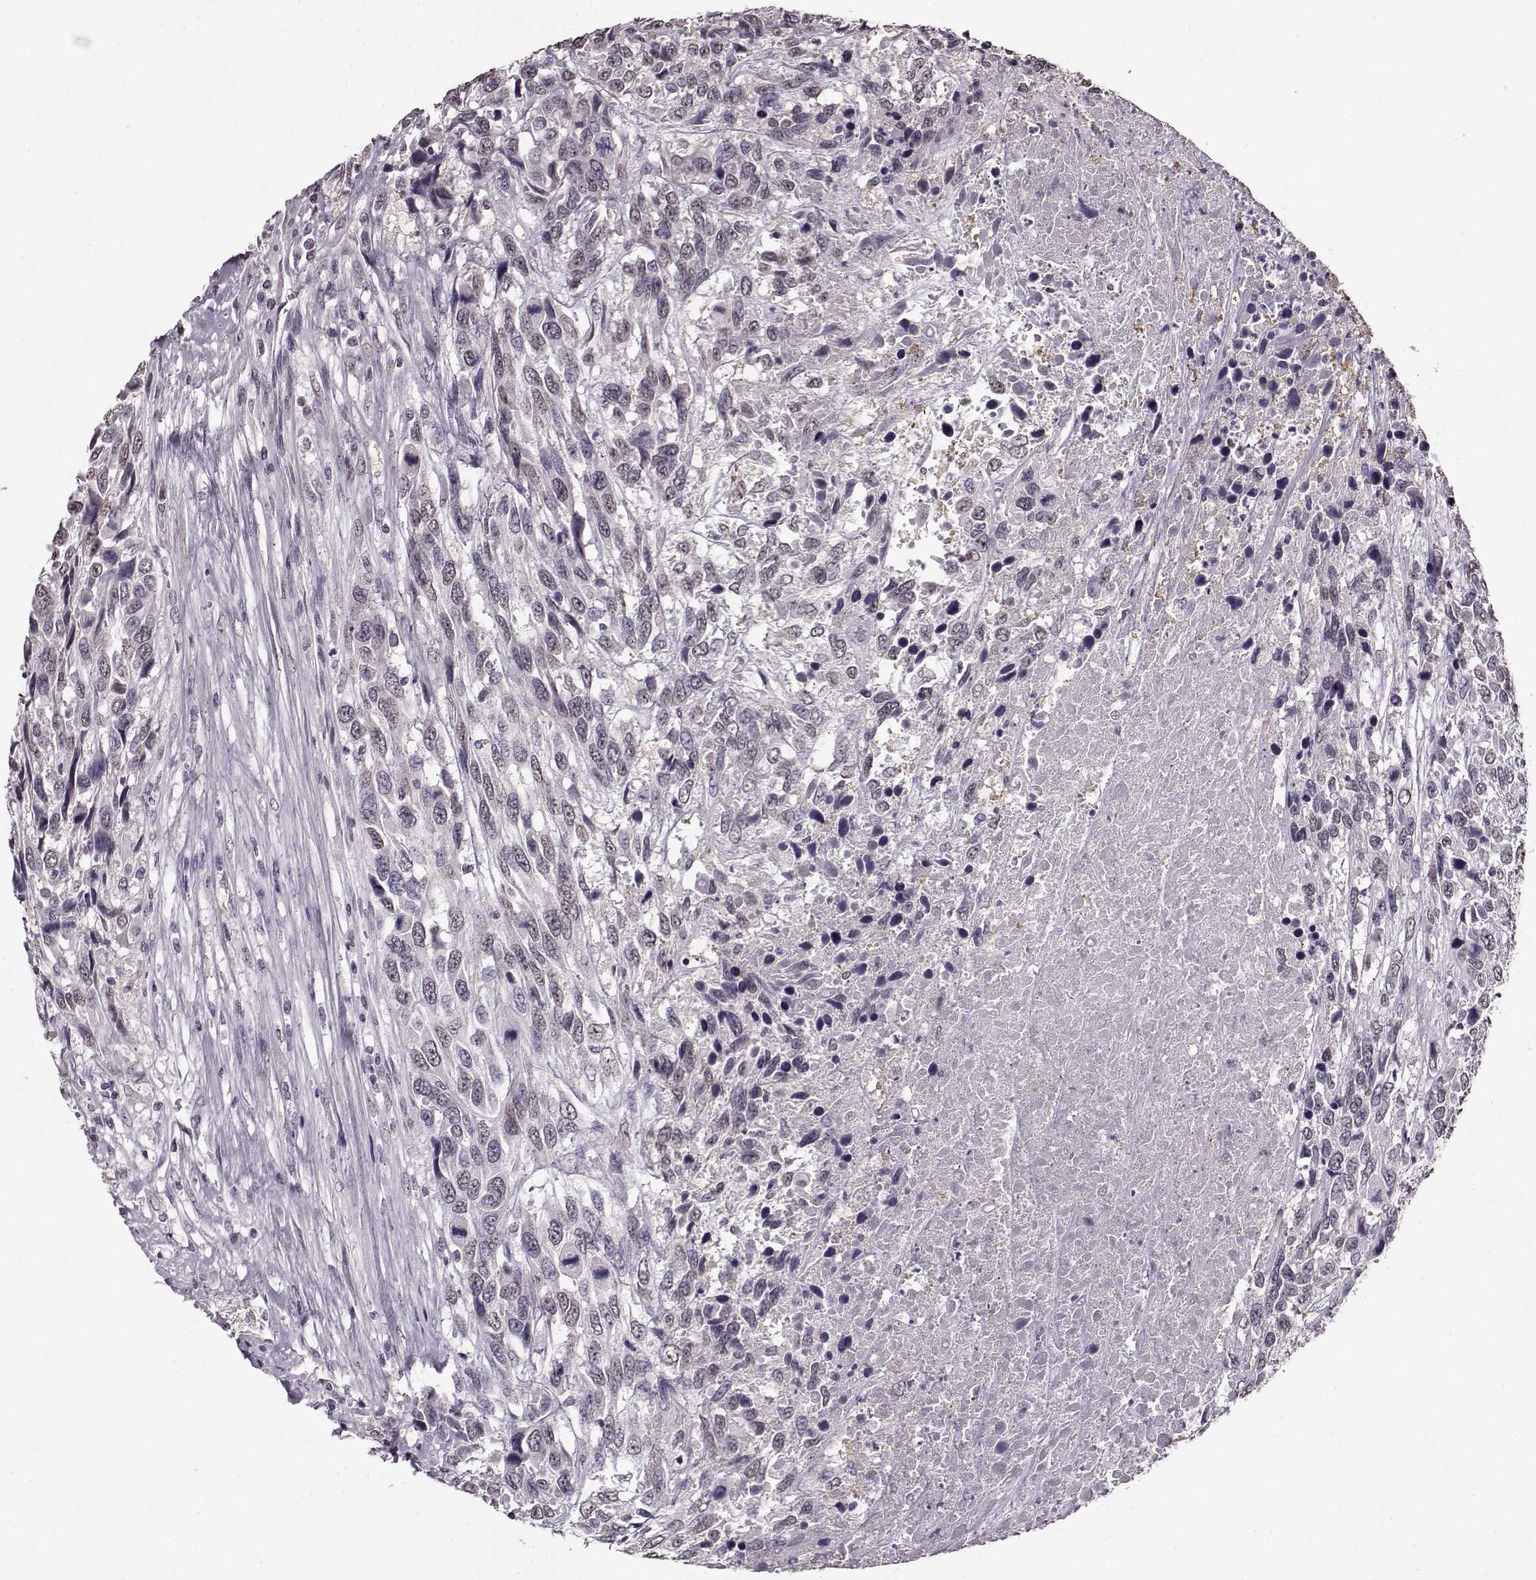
{"staining": {"intensity": "weak", "quantity": "25%-75%", "location": "nuclear"}, "tissue": "urothelial cancer", "cell_type": "Tumor cells", "image_type": "cancer", "snomed": [{"axis": "morphology", "description": "Urothelial carcinoma, High grade"}, {"axis": "topography", "description": "Urinary bladder"}], "caption": "A brown stain labels weak nuclear positivity of a protein in urothelial cancer tumor cells.", "gene": "RP1L1", "patient": {"sex": "female", "age": 70}}